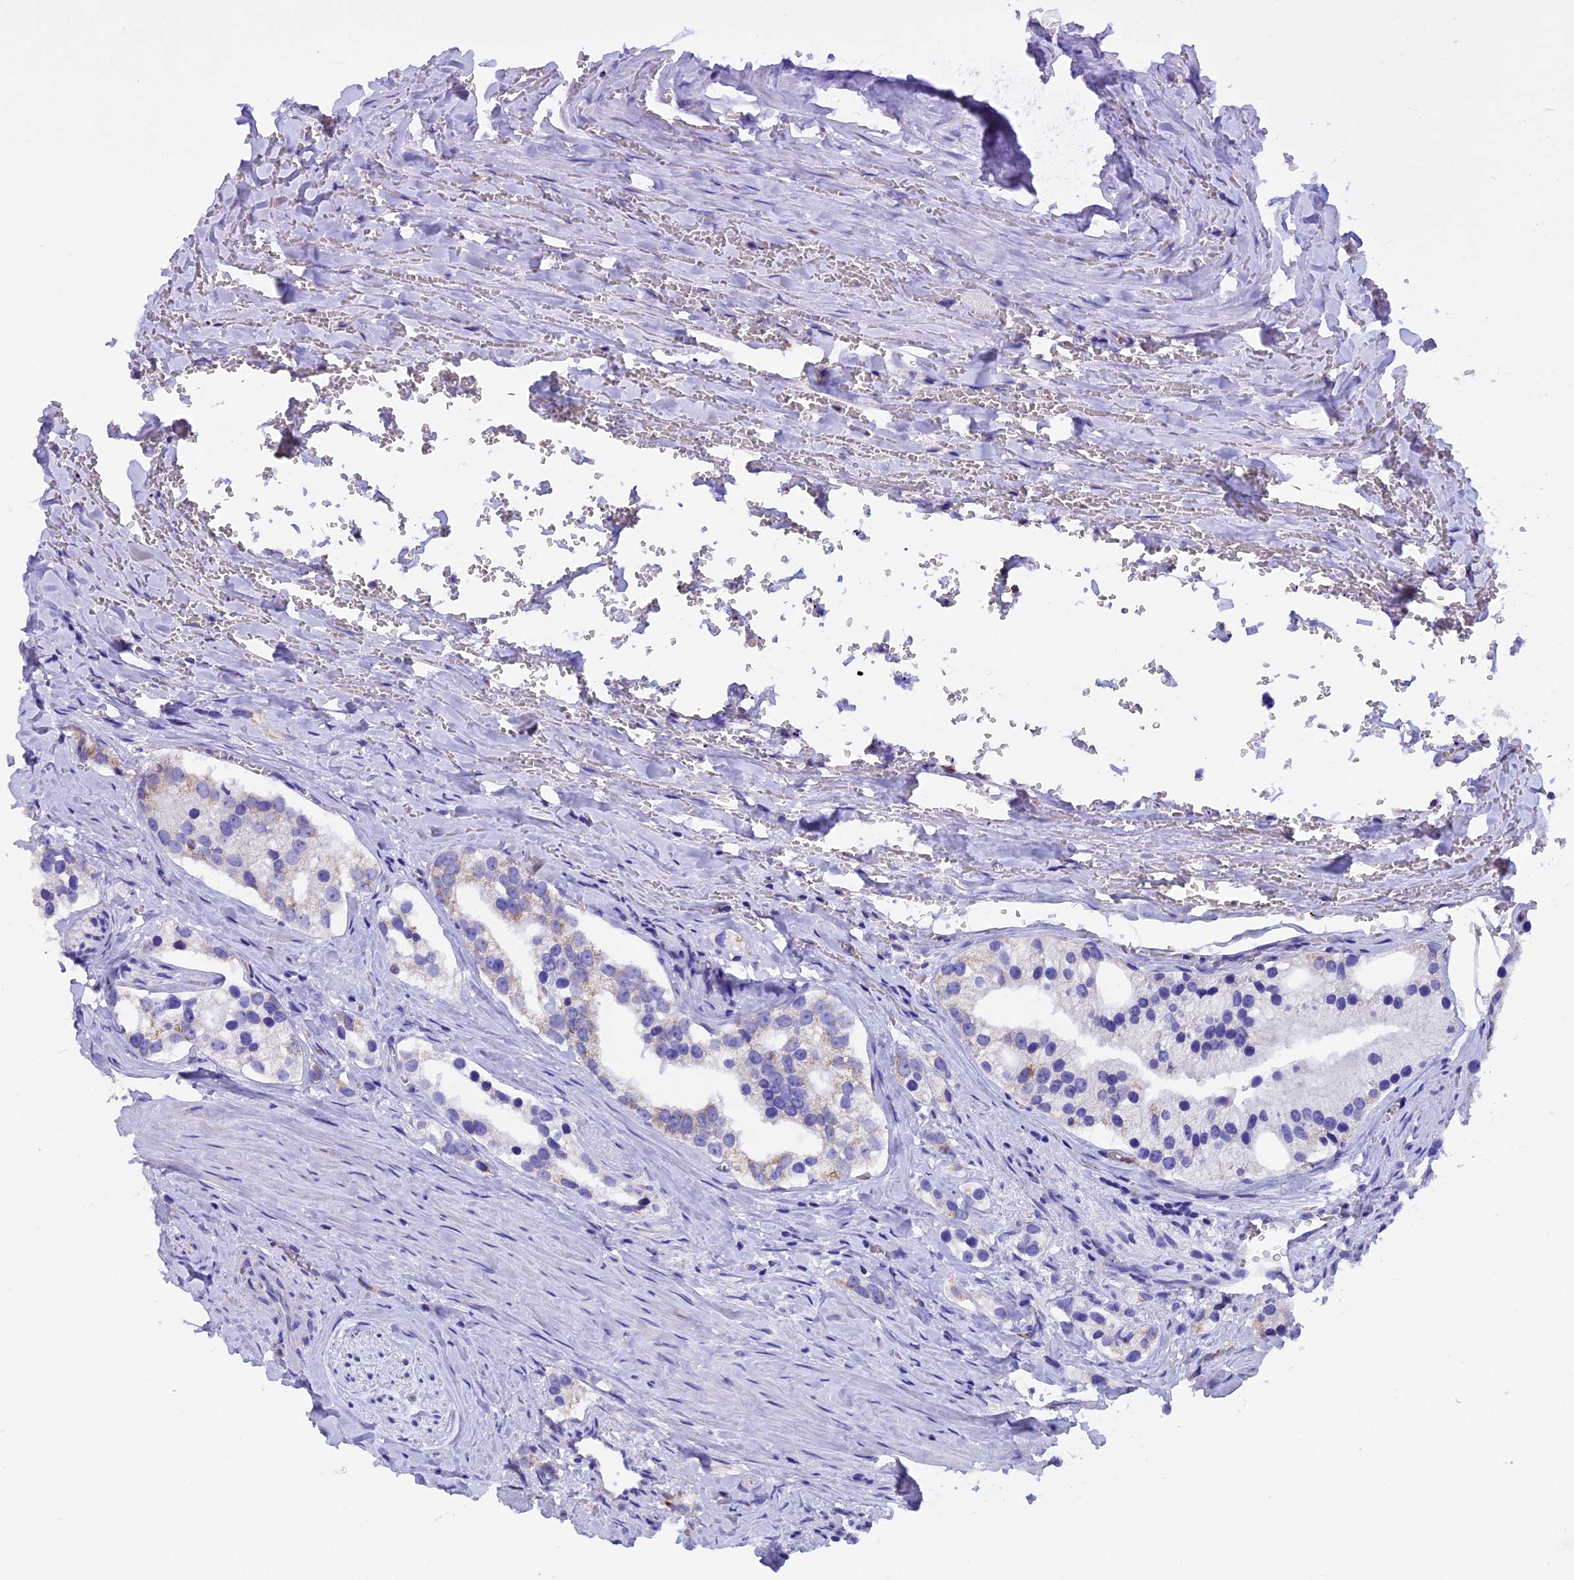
{"staining": {"intensity": "weak", "quantity": "<25%", "location": "cytoplasmic/membranous"}, "tissue": "prostate cancer", "cell_type": "Tumor cells", "image_type": "cancer", "snomed": [{"axis": "morphology", "description": "Adenocarcinoma, High grade"}, {"axis": "topography", "description": "Prostate"}], "caption": "This is a image of IHC staining of prostate cancer (high-grade adenocarcinoma), which shows no expression in tumor cells.", "gene": "SLC8B1", "patient": {"sex": "male", "age": 66}}